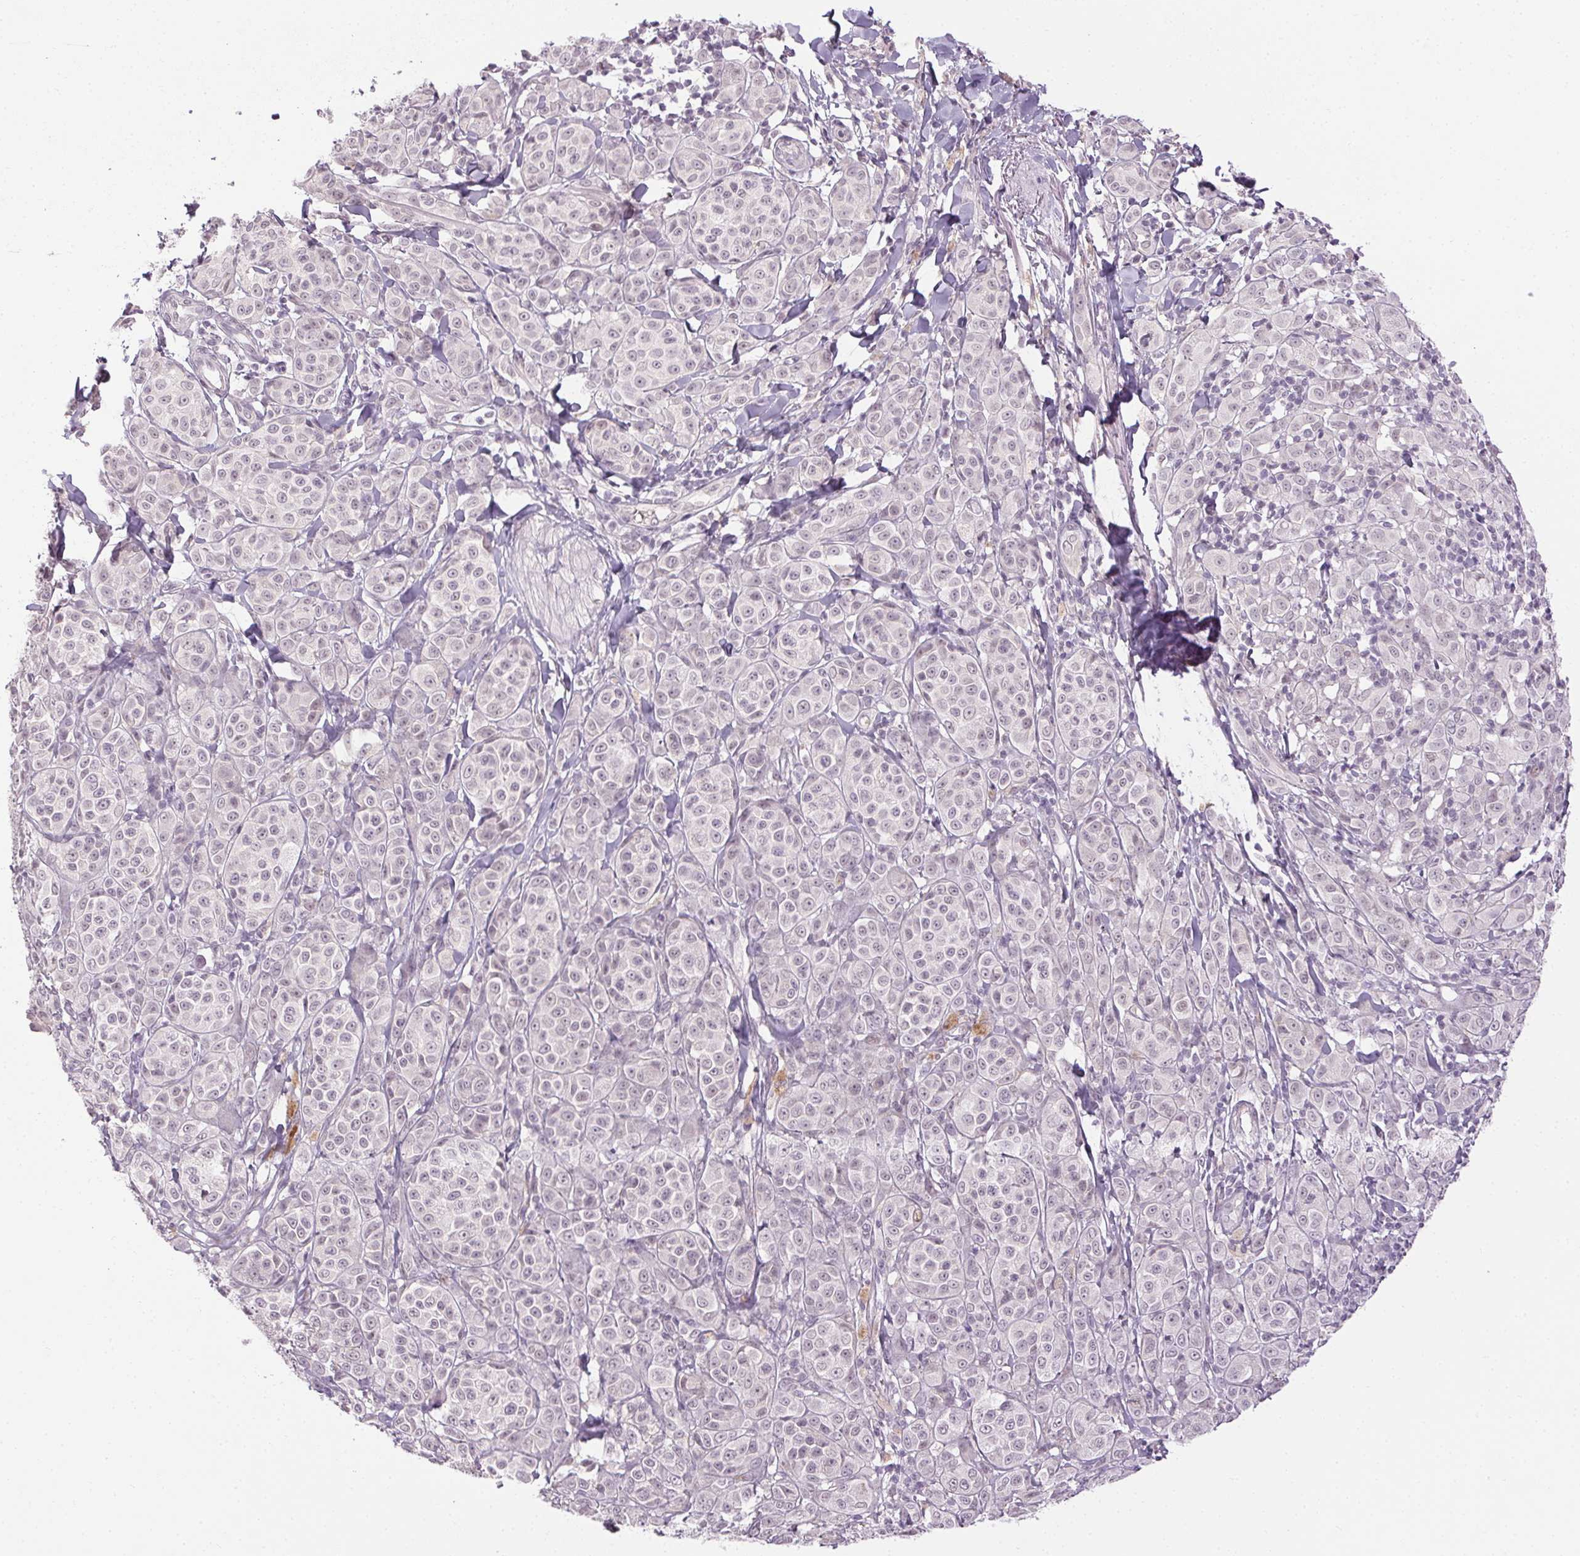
{"staining": {"intensity": "weak", "quantity": "<25%", "location": "nuclear"}, "tissue": "melanoma", "cell_type": "Tumor cells", "image_type": "cancer", "snomed": [{"axis": "morphology", "description": "Malignant melanoma, NOS"}, {"axis": "topography", "description": "Skin"}], "caption": "An IHC micrograph of melanoma is shown. There is no staining in tumor cells of melanoma.", "gene": "FAM168A", "patient": {"sex": "male", "age": 89}}